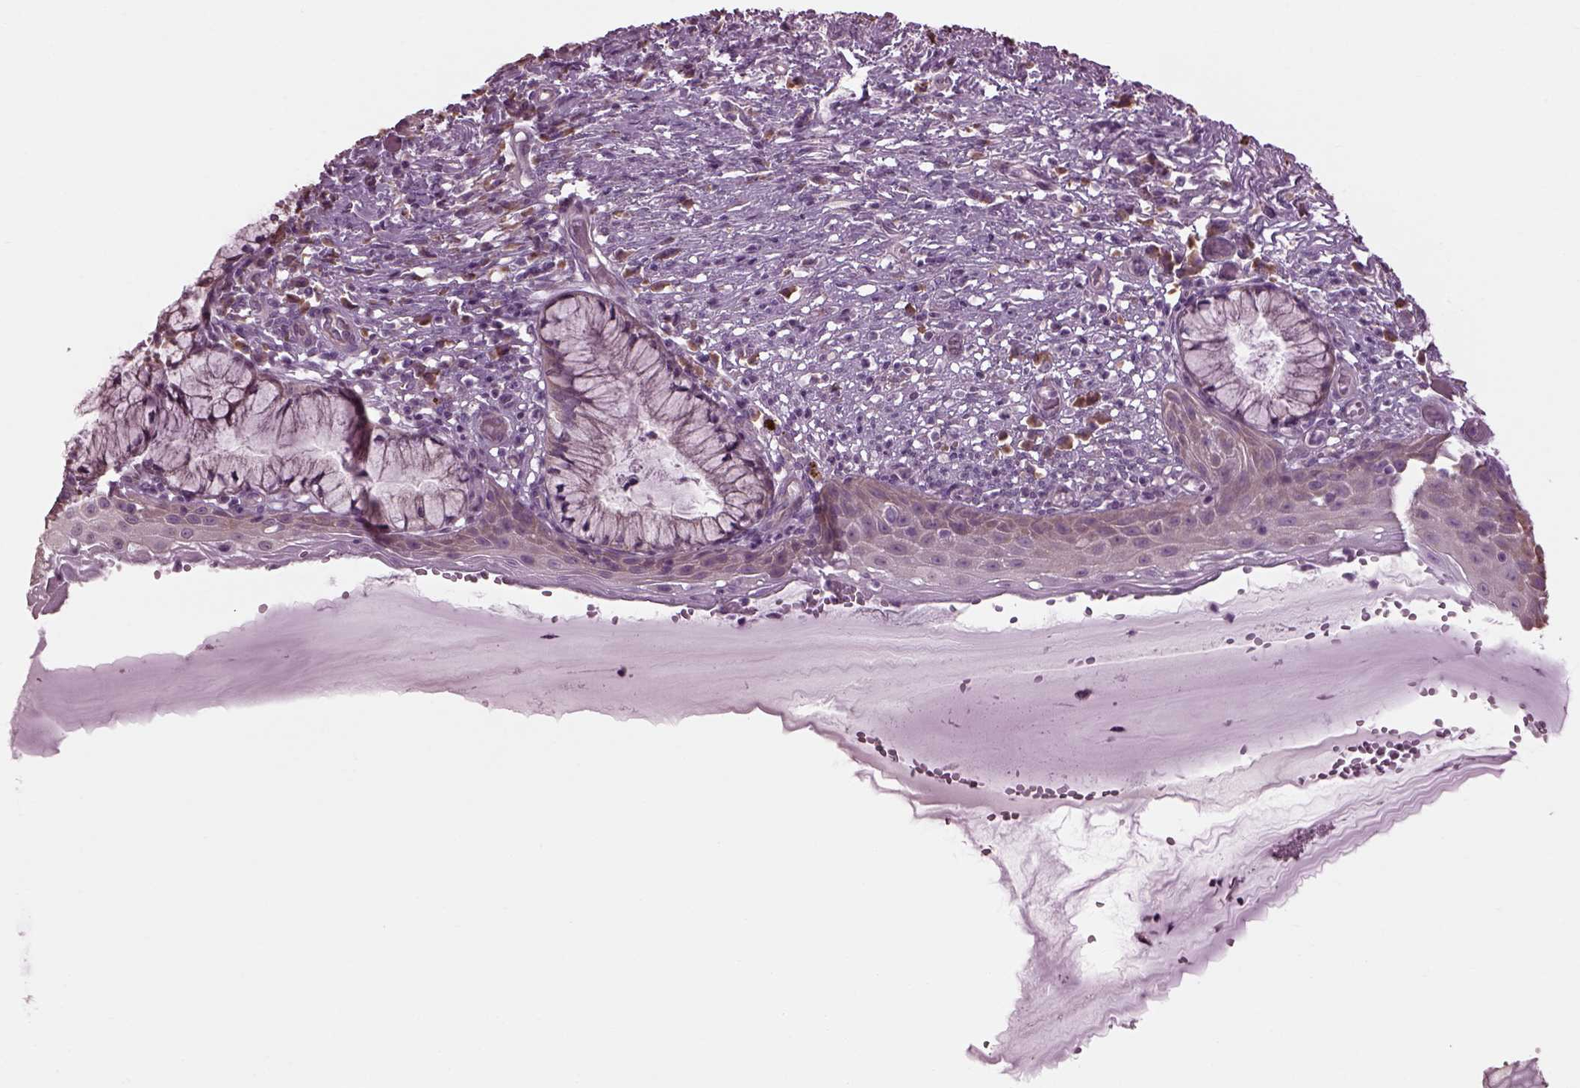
{"staining": {"intensity": "weak", "quantity": "25%-75%", "location": "cytoplasmic/membranous"}, "tissue": "cervix", "cell_type": "Glandular cells", "image_type": "normal", "snomed": [{"axis": "morphology", "description": "Normal tissue, NOS"}, {"axis": "topography", "description": "Cervix"}], "caption": "IHC (DAB) staining of normal human cervix demonstrates weak cytoplasmic/membranous protein positivity in approximately 25%-75% of glandular cells.", "gene": "CABP5", "patient": {"sex": "female", "age": 37}}